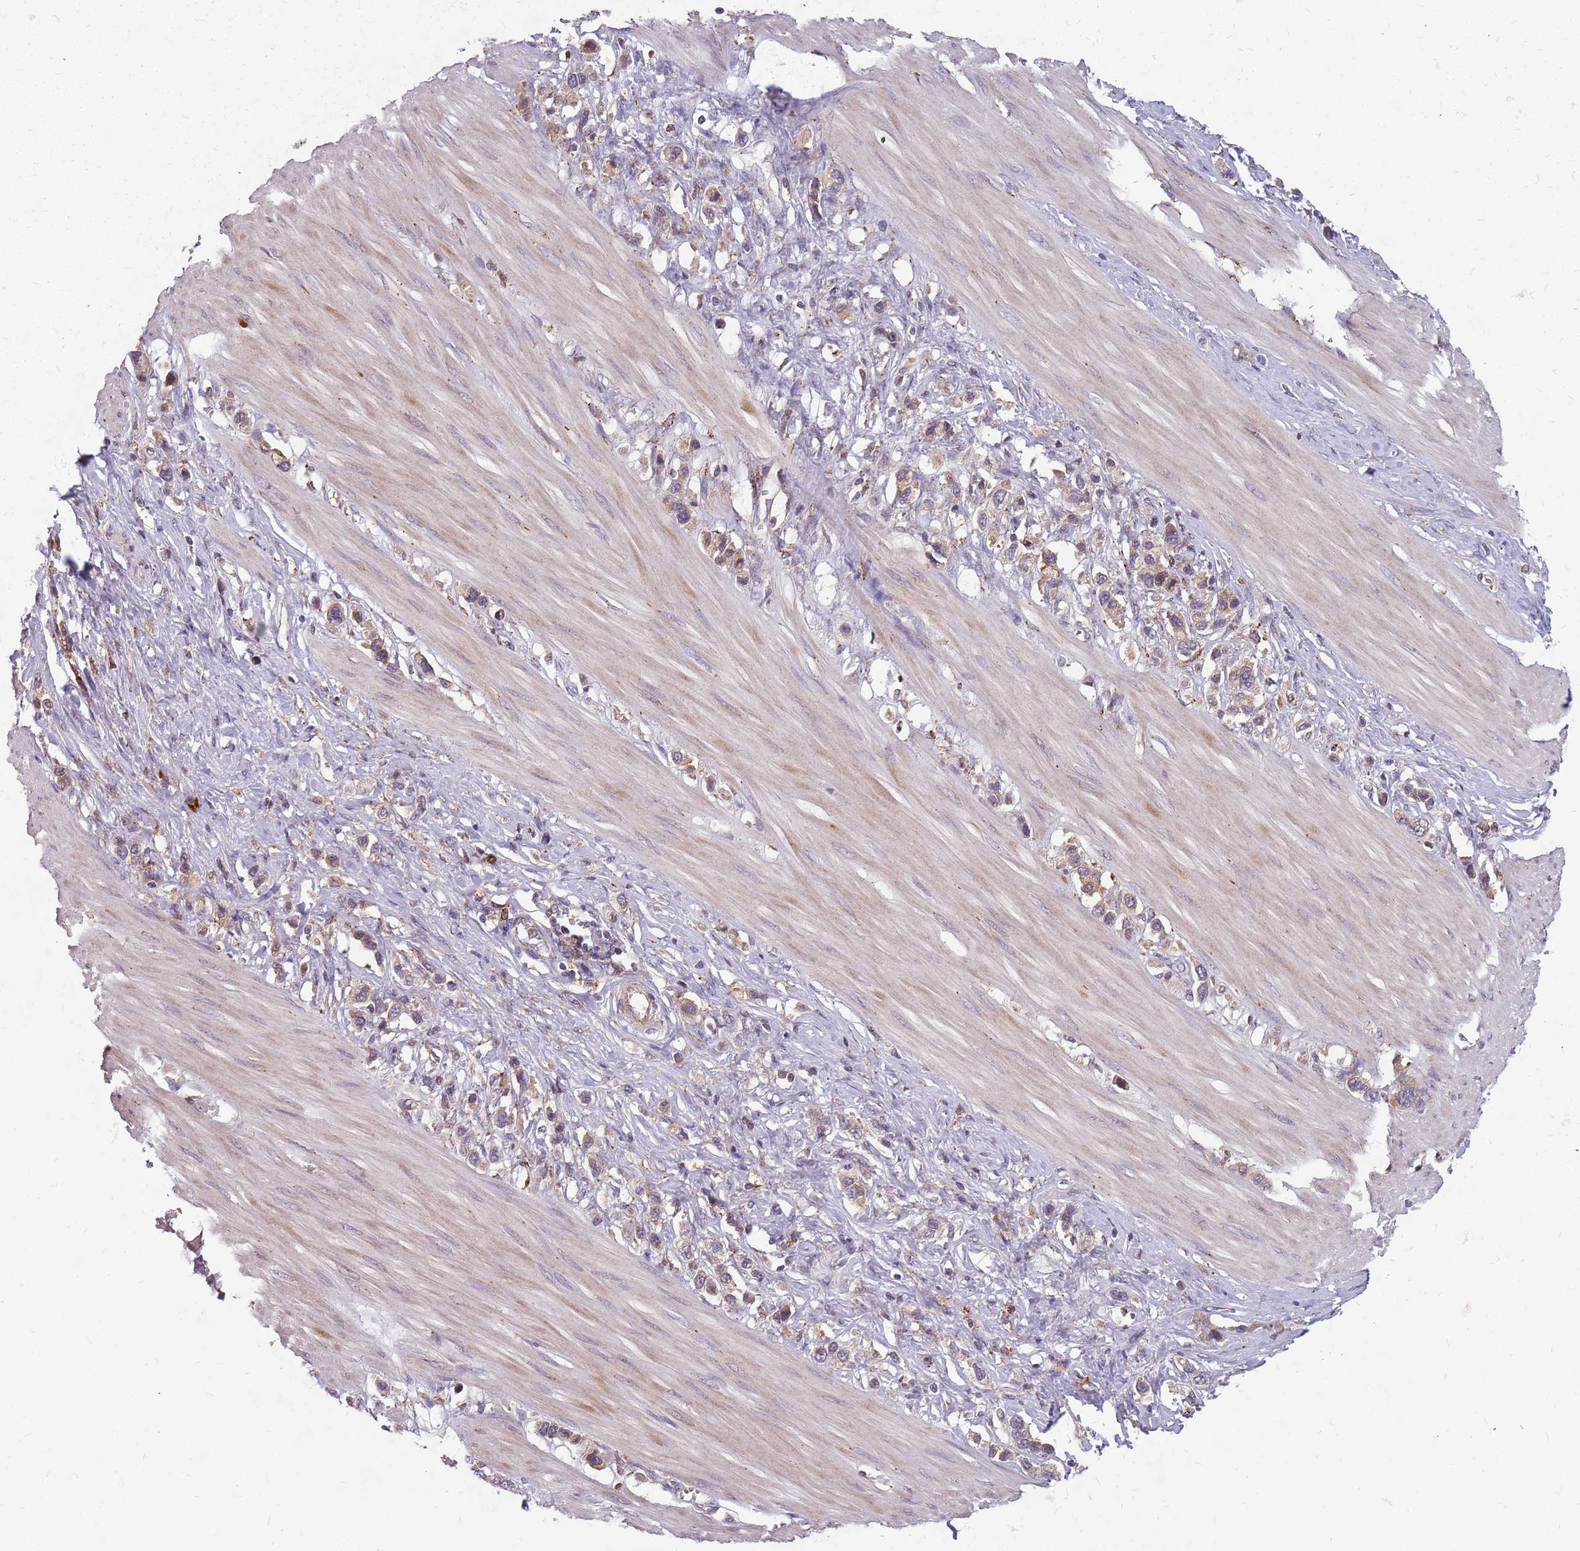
{"staining": {"intensity": "weak", "quantity": ">75%", "location": "cytoplasmic/membranous"}, "tissue": "stomach cancer", "cell_type": "Tumor cells", "image_type": "cancer", "snomed": [{"axis": "morphology", "description": "Adenocarcinoma, NOS"}, {"axis": "topography", "description": "Stomach"}], "caption": "Weak cytoplasmic/membranous positivity for a protein is seen in about >75% of tumor cells of adenocarcinoma (stomach) using immunohistochemistry (IHC).", "gene": "NME4", "patient": {"sex": "female", "age": 65}}